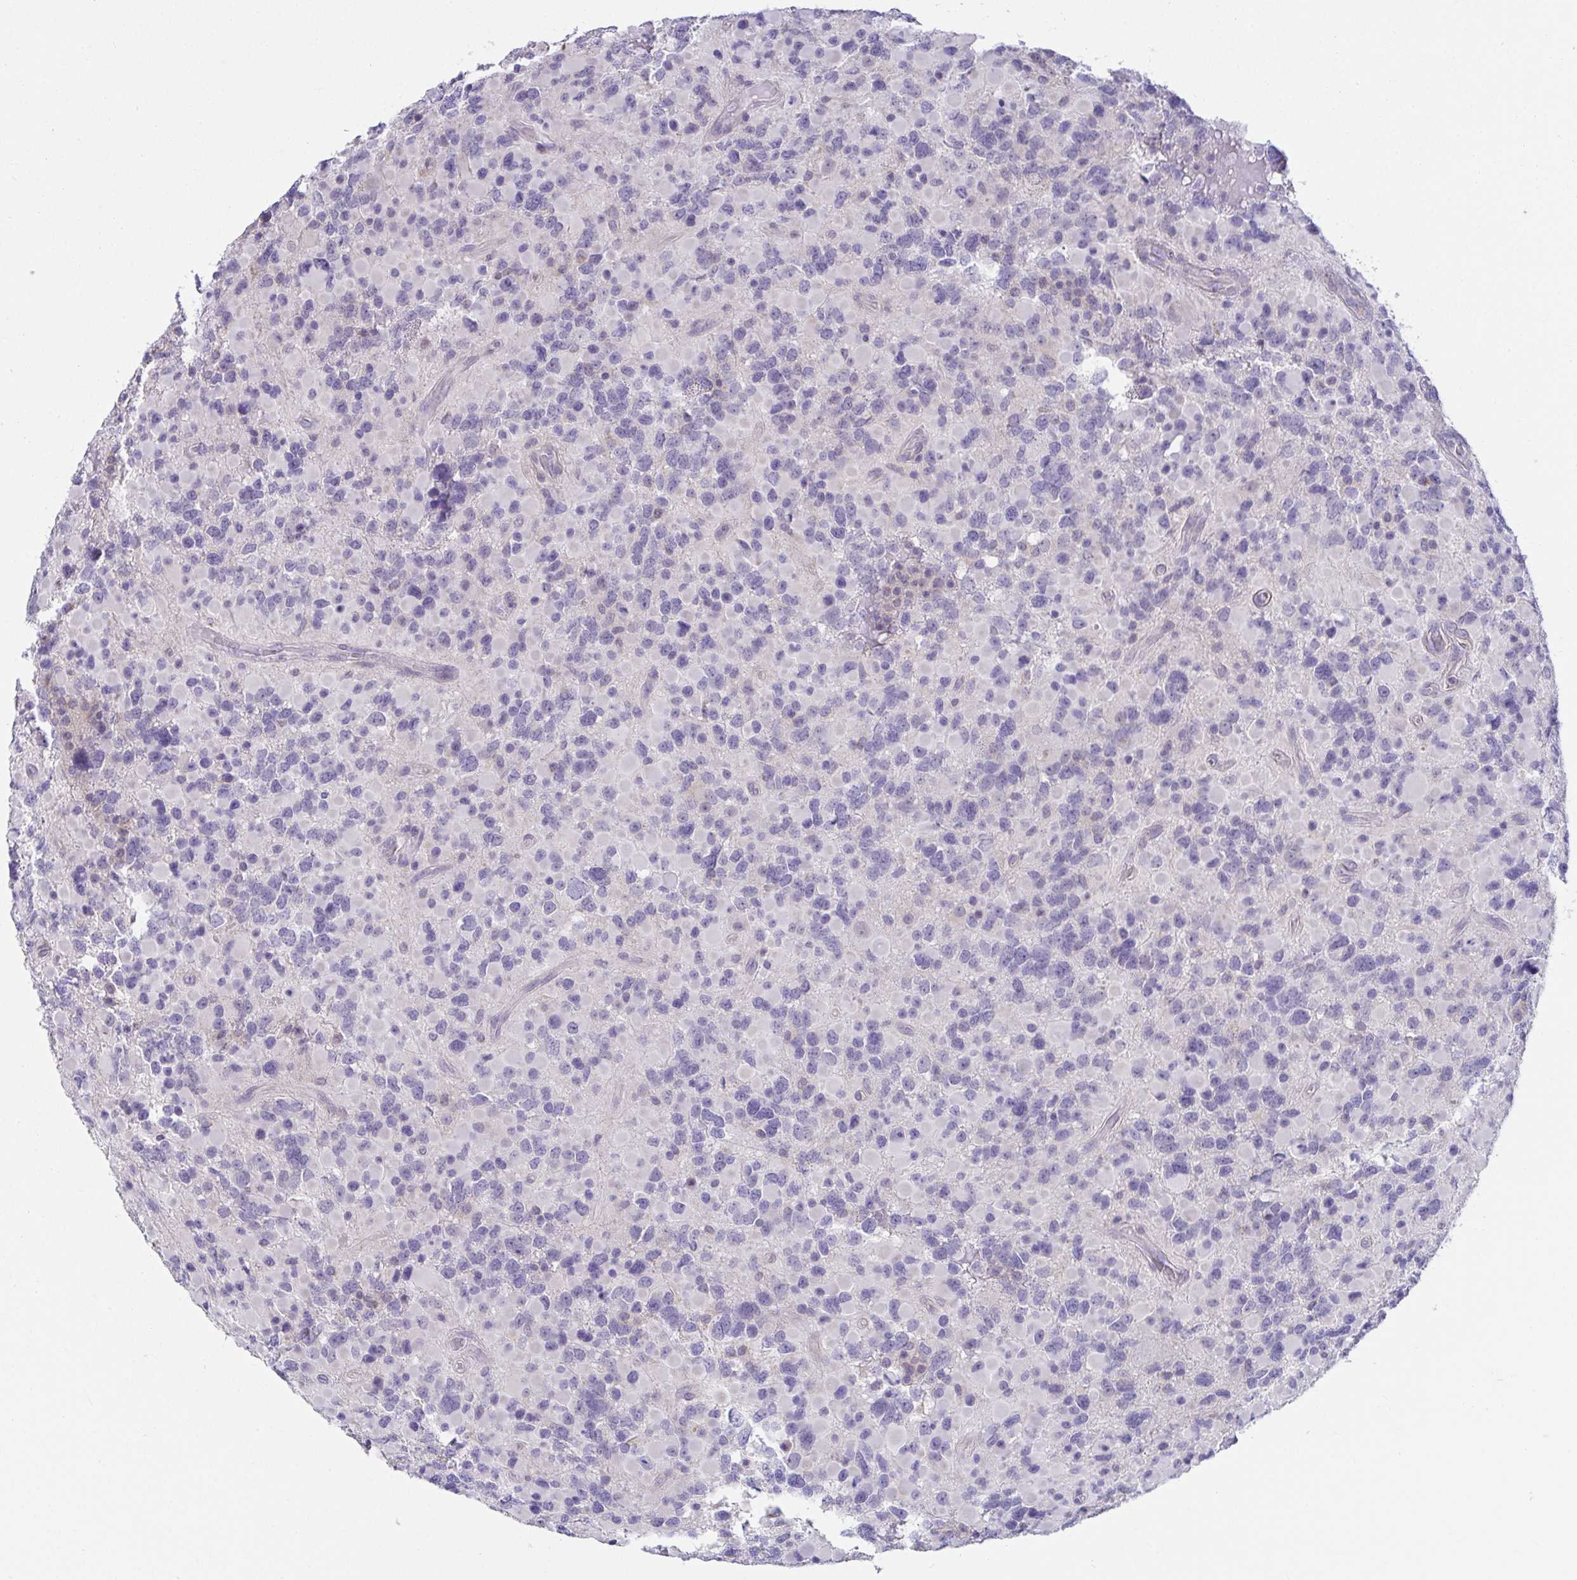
{"staining": {"intensity": "negative", "quantity": "none", "location": "none"}, "tissue": "glioma", "cell_type": "Tumor cells", "image_type": "cancer", "snomed": [{"axis": "morphology", "description": "Glioma, malignant, High grade"}, {"axis": "topography", "description": "Brain"}], "caption": "Immunohistochemistry photomicrograph of malignant glioma (high-grade) stained for a protein (brown), which exhibits no staining in tumor cells.", "gene": "CXCR1", "patient": {"sex": "female", "age": 40}}